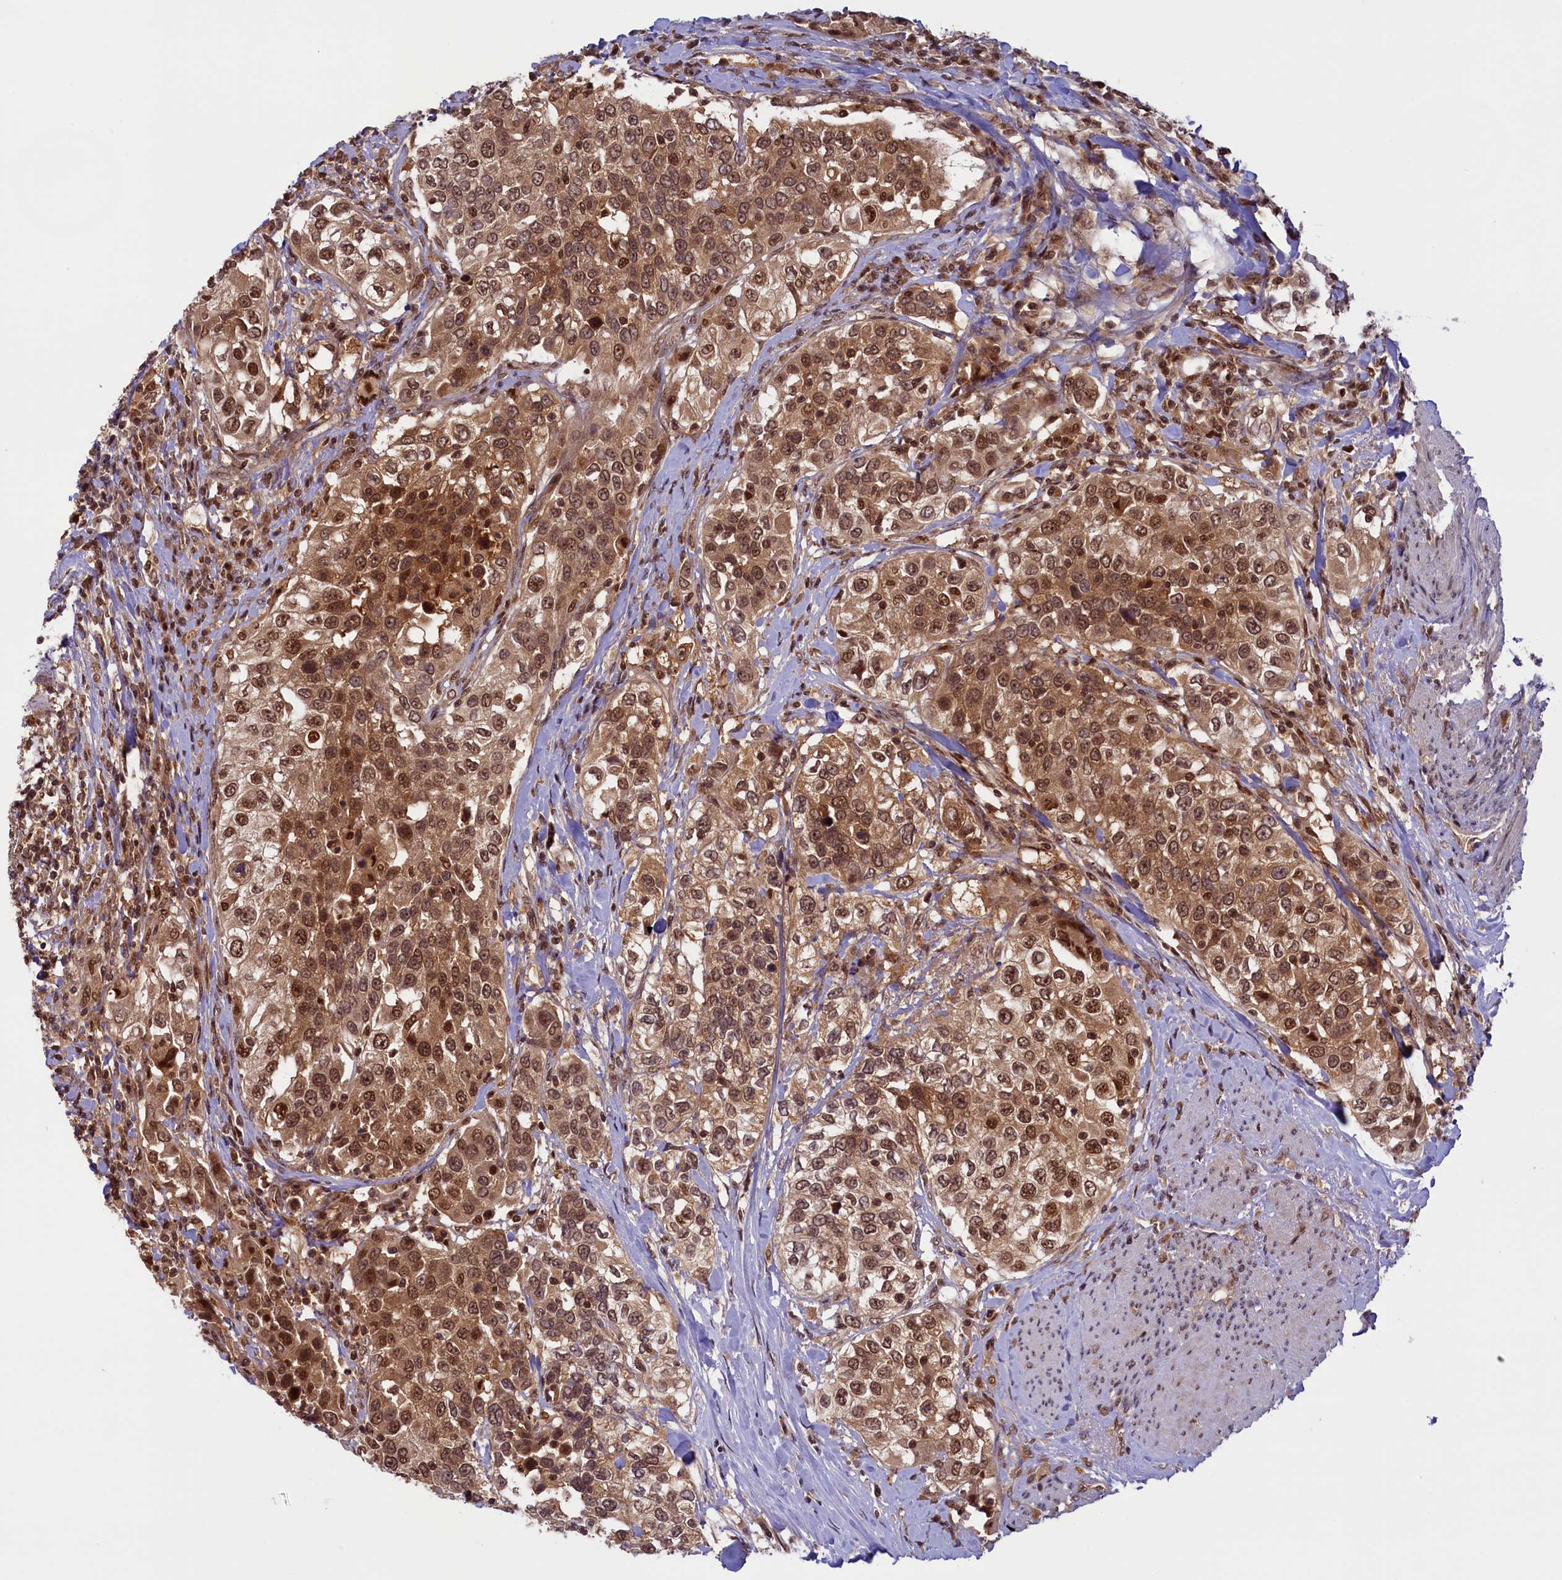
{"staining": {"intensity": "strong", "quantity": ">75%", "location": "cytoplasmic/membranous,nuclear"}, "tissue": "urothelial cancer", "cell_type": "Tumor cells", "image_type": "cancer", "snomed": [{"axis": "morphology", "description": "Urothelial carcinoma, High grade"}, {"axis": "topography", "description": "Urinary bladder"}], "caption": "Immunohistochemical staining of urothelial carcinoma (high-grade) exhibits high levels of strong cytoplasmic/membranous and nuclear protein expression in about >75% of tumor cells.", "gene": "SLC7A6OS", "patient": {"sex": "female", "age": 80}}